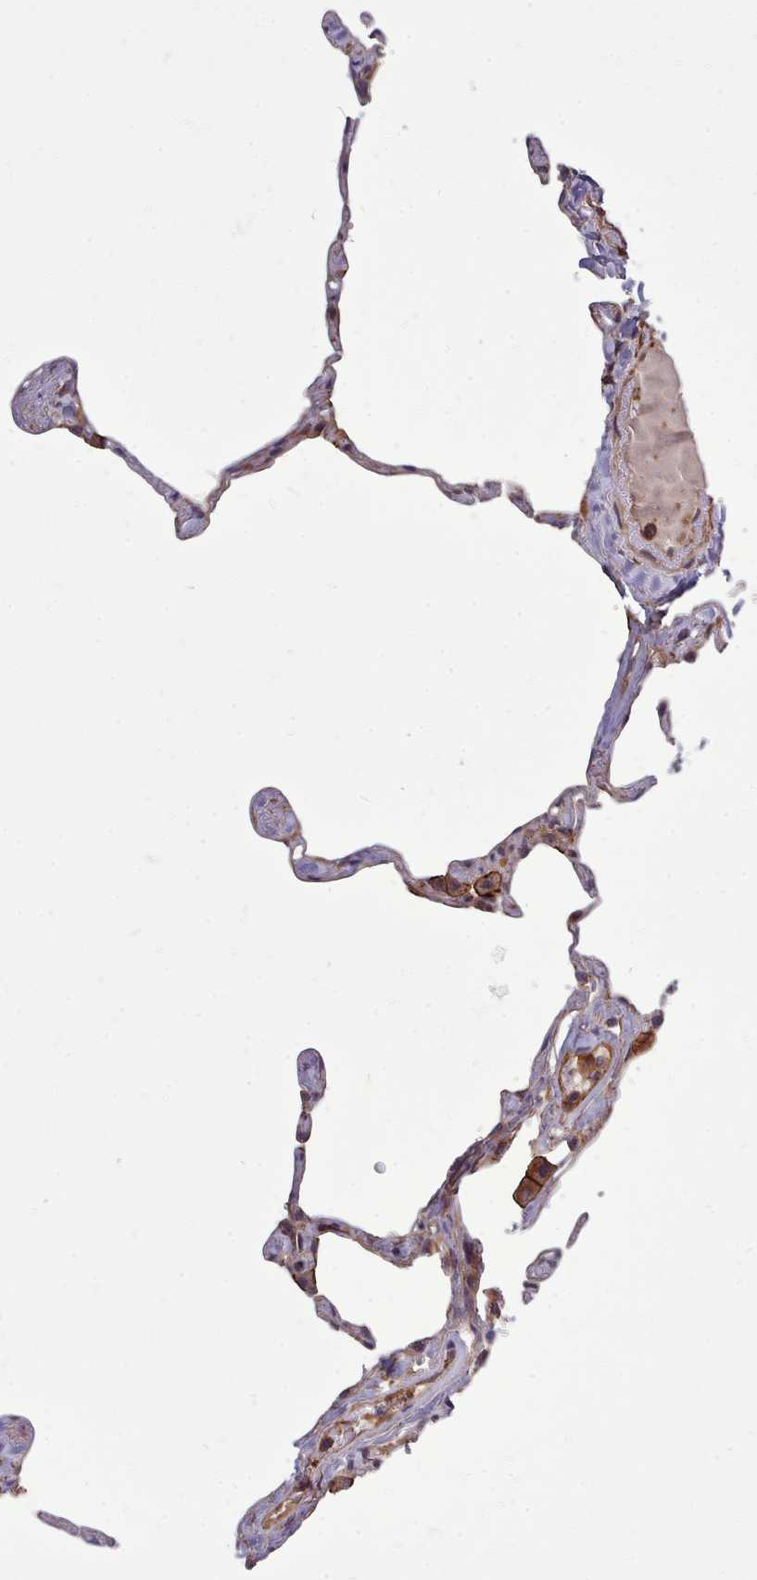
{"staining": {"intensity": "negative", "quantity": "none", "location": "none"}, "tissue": "lung", "cell_type": "Alveolar cells", "image_type": "normal", "snomed": [{"axis": "morphology", "description": "Normal tissue, NOS"}, {"axis": "topography", "description": "Lung"}], "caption": "Lung was stained to show a protein in brown. There is no significant staining in alveolar cells. (Stains: DAB immunohistochemistry with hematoxylin counter stain, Microscopy: brightfield microscopy at high magnification).", "gene": "STUB1", "patient": {"sex": "male", "age": 65}}